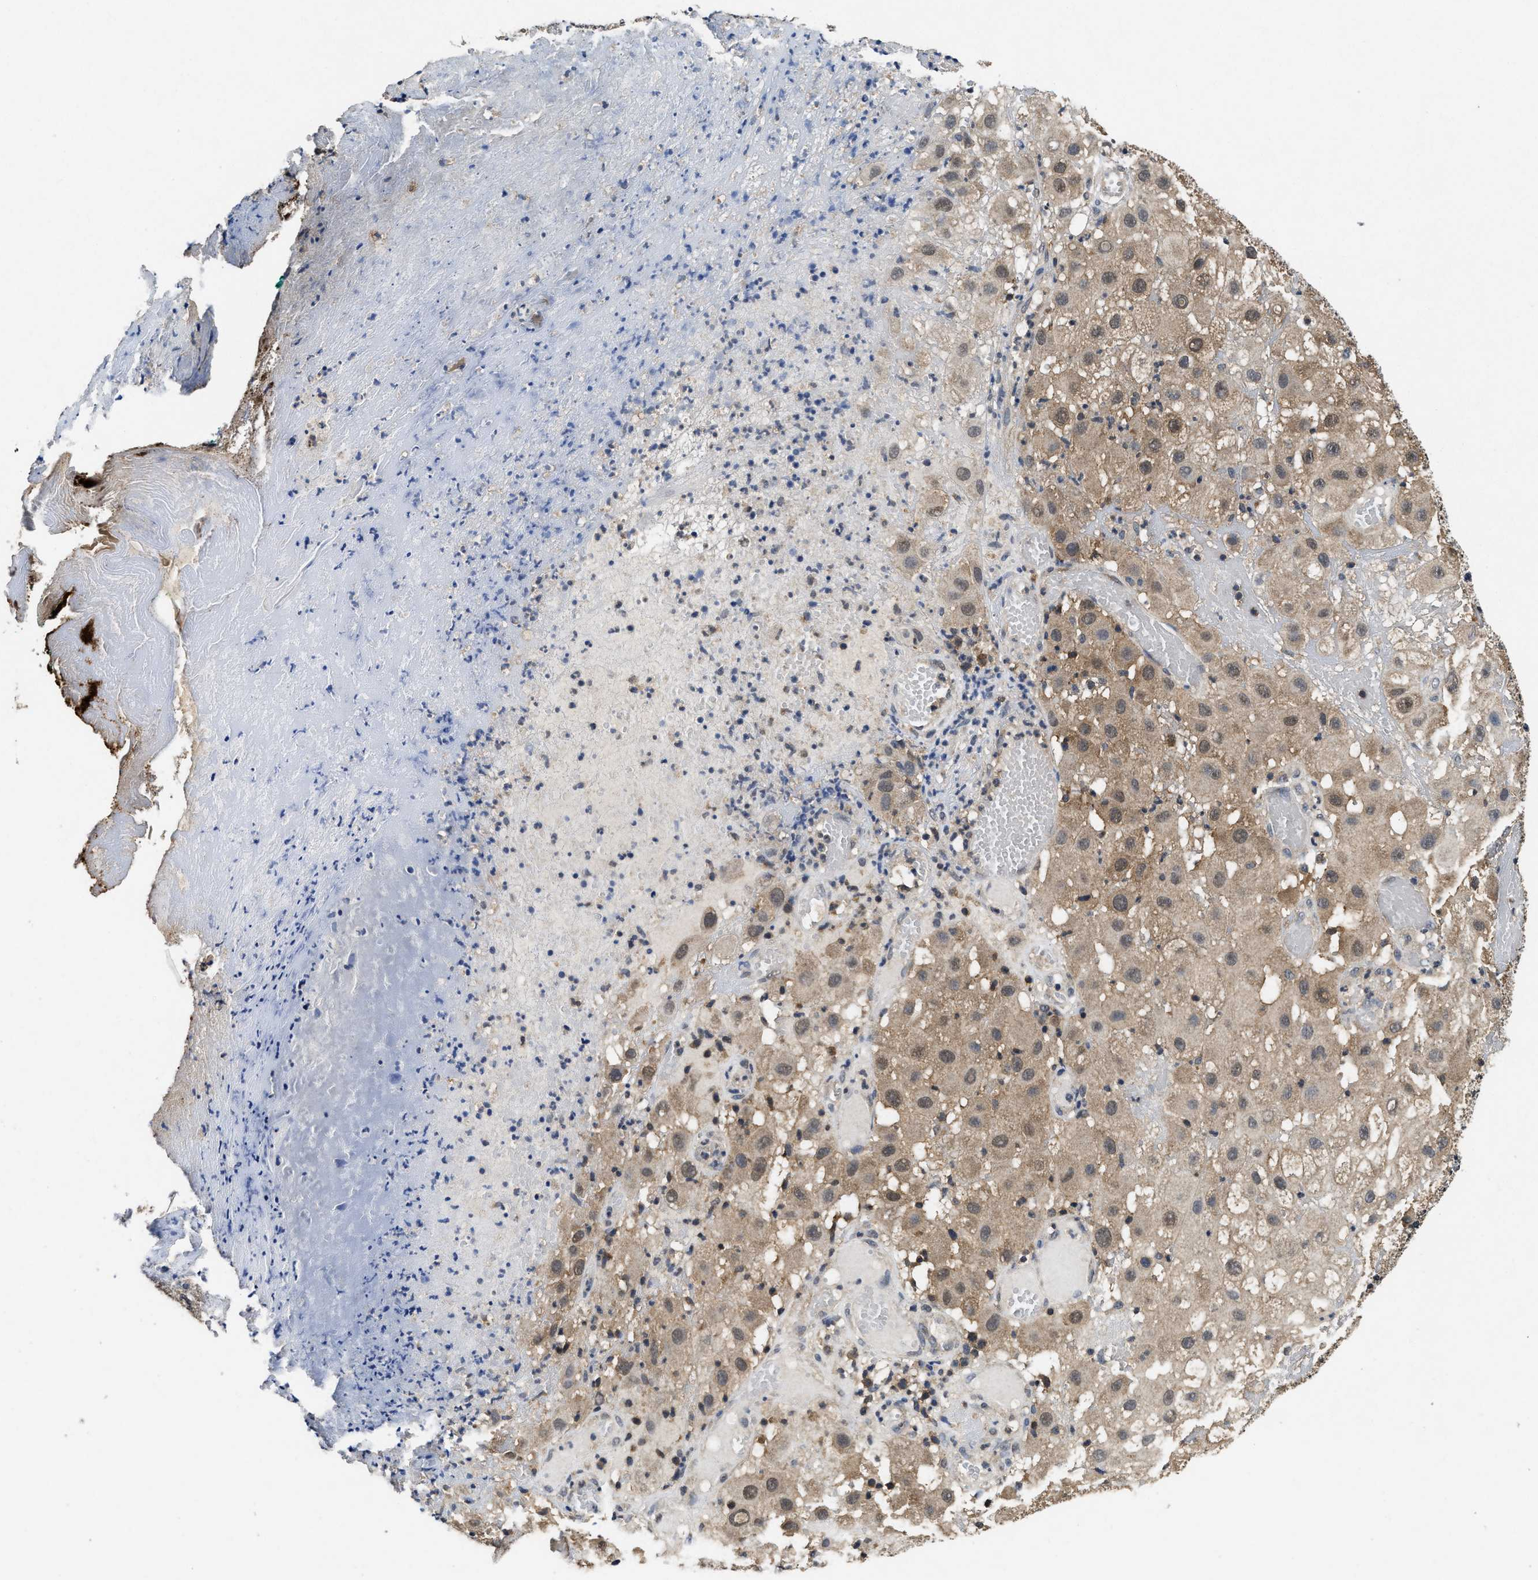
{"staining": {"intensity": "weak", "quantity": "25%-75%", "location": "cytoplasmic/membranous,nuclear"}, "tissue": "melanoma", "cell_type": "Tumor cells", "image_type": "cancer", "snomed": [{"axis": "morphology", "description": "Malignant melanoma, NOS"}, {"axis": "topography", "description": "Skin"}], "caption": "Immunohistochemistry (IHC) image of malignant melanoma stained for a protein (brown), which displays low levels of weak cytoplasmic/membranous and nuclear expression in approximately 25%-75% of tumor cells.", "gene": "ACAT2", "patient": {"sex": "female", "age": 81}}